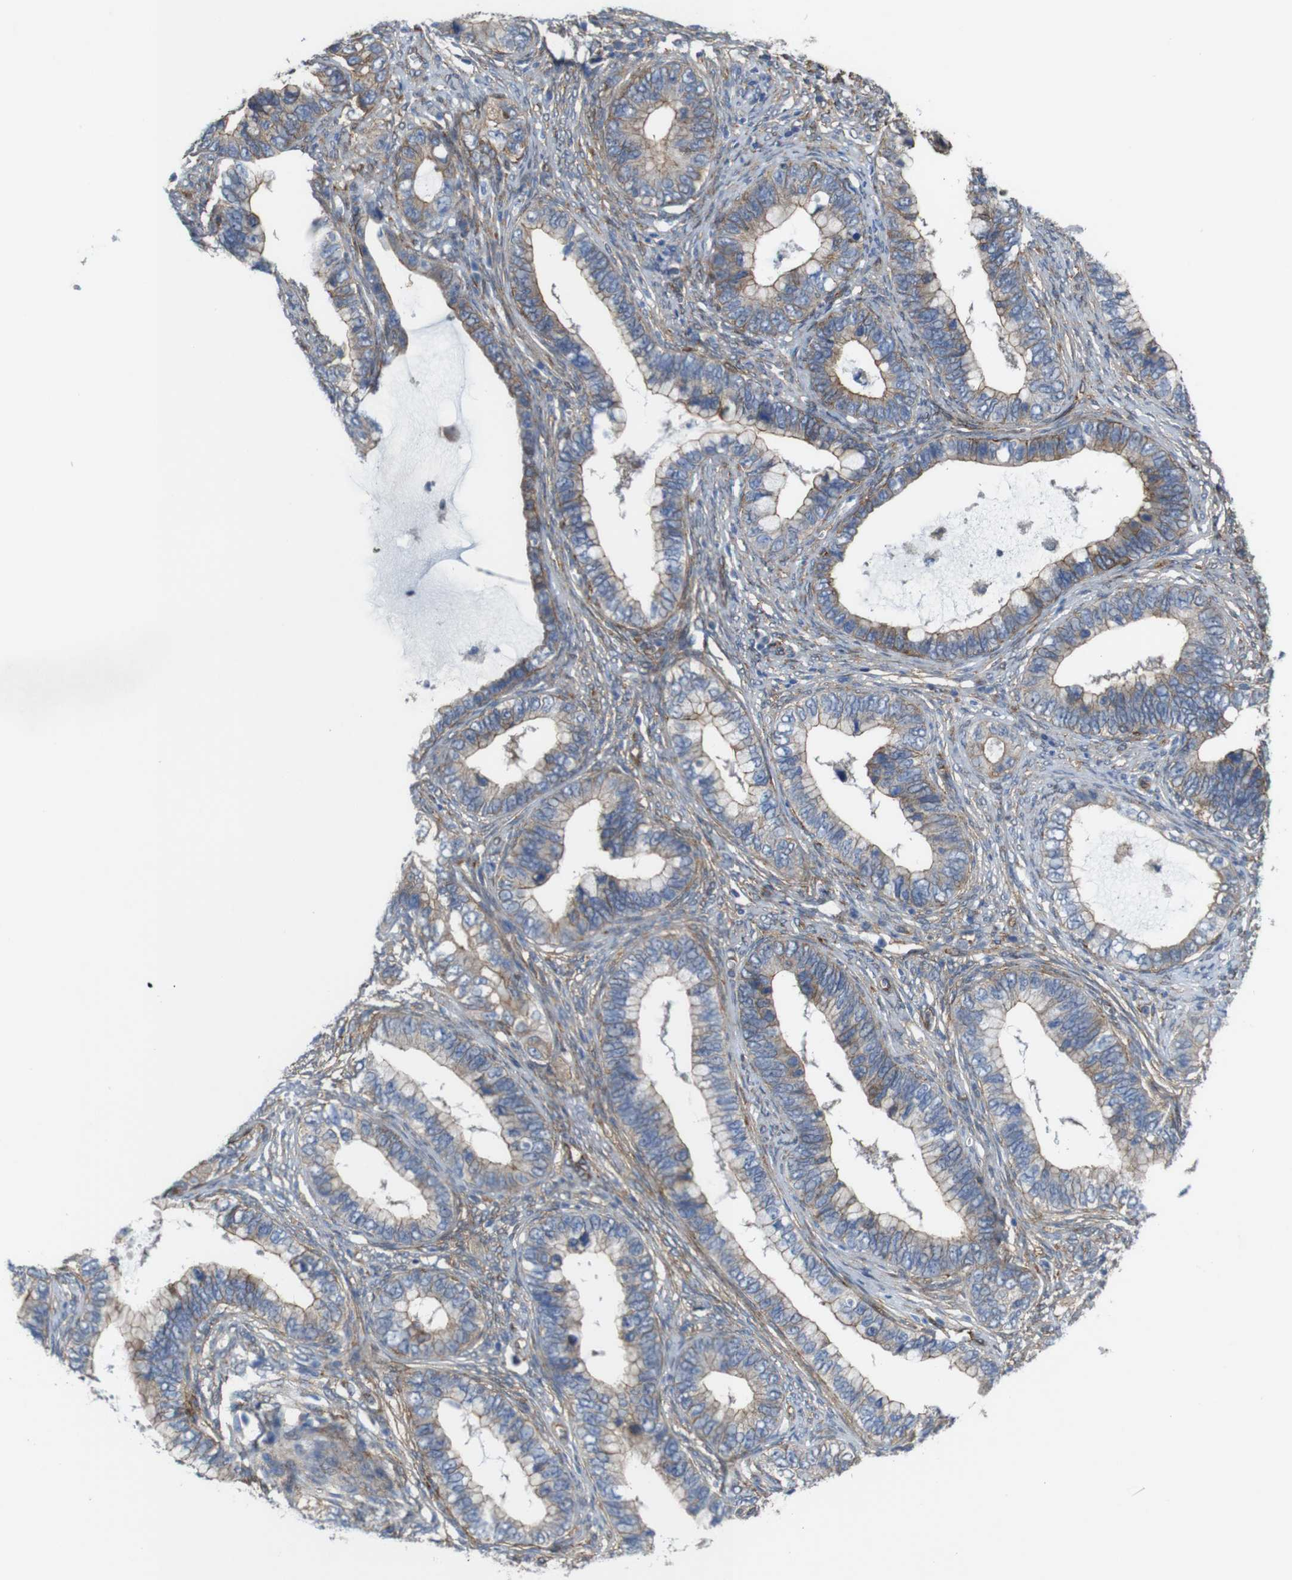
{"staining": {"intensity": "weak", "quantity": ">75%", "location": "cytoplasmic/membranous"}, "tissue": "cervical cancer", "cell_type": "Tumor cells", "image_type": "cancer", "snomed": [{"axis": "morphology", "description": "Adenocarcinoma, NOS"}, {"axis": "topography", "description": "Cervix"}], "caption": "An image of cervical adenocarcinoma stained for a protein reveals weak cytoplasmic/membranous brown staining in tumor cells. (brown staining indicates protein expression, while blue staining denotes nuclei).", "gene": "PTGER4", "patient": {"sex": "female", "age": 44}}